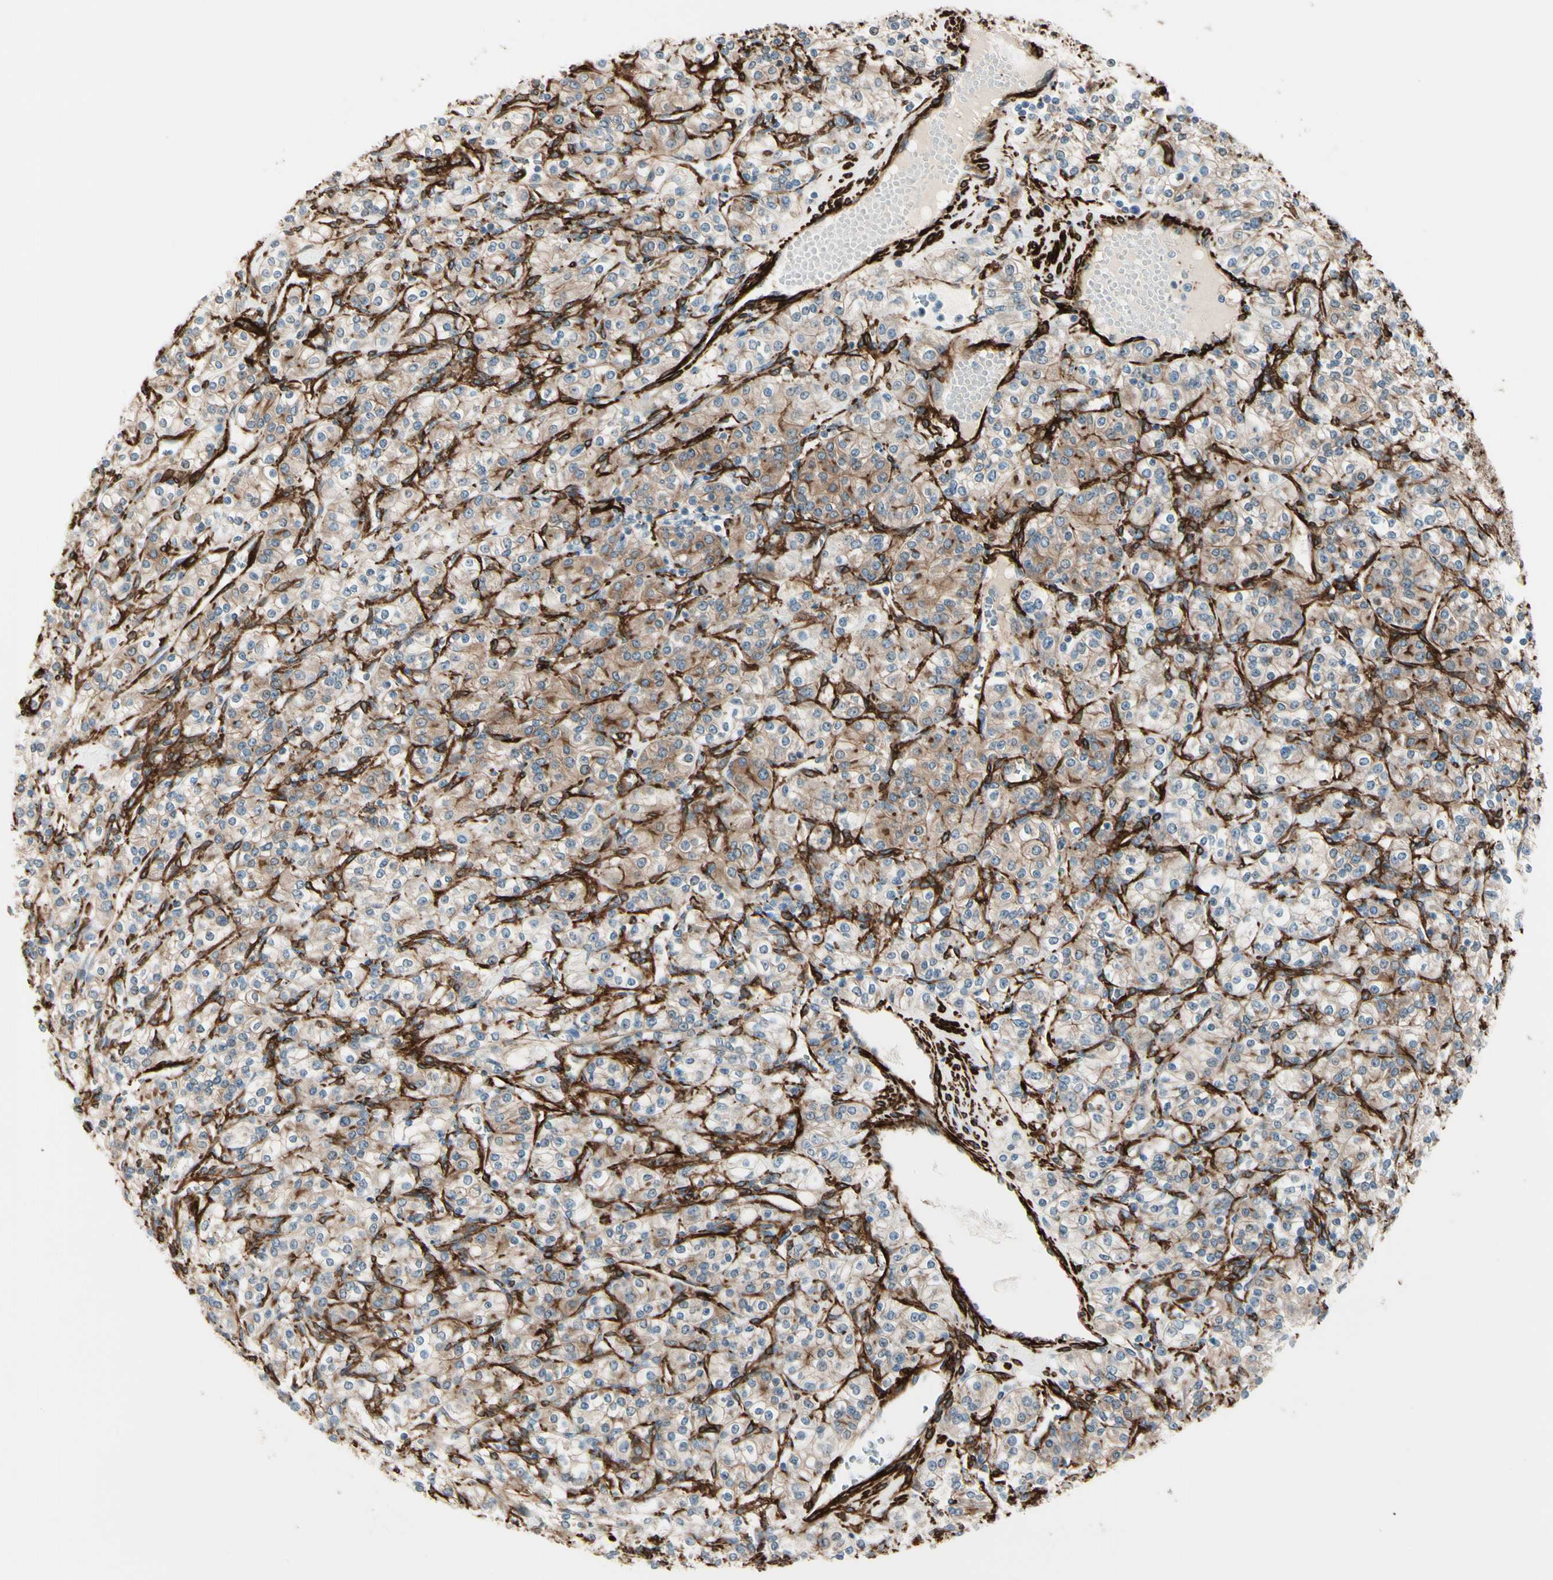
{"staining": {"intensity": "moderate", "quantity": "<25%", "location": "cytoplasmic/membranous"}, "tissue": "renal cancer", "cell_type": "Tumor cells", "image_type": "cancer", "snomed": [{"axis": "morphology", "description": "Adenocarcinoma, NOS"}, {"axis": "topography", "description": "Kidney"}], "caption": "A high-resolution image shows immunohistochemistry (IHC) staining of renal cancer (adenocarcinoma), which shows moderate cytoplasmic/membranous positivity in approximately <25% of tumor cells. (Stains: DAB in brown, nuclei in blue, Microscopy: brightfield microscopy at high magnification).", "gene": "CALD1", "patient": {"sex": "male", "age": 77}}